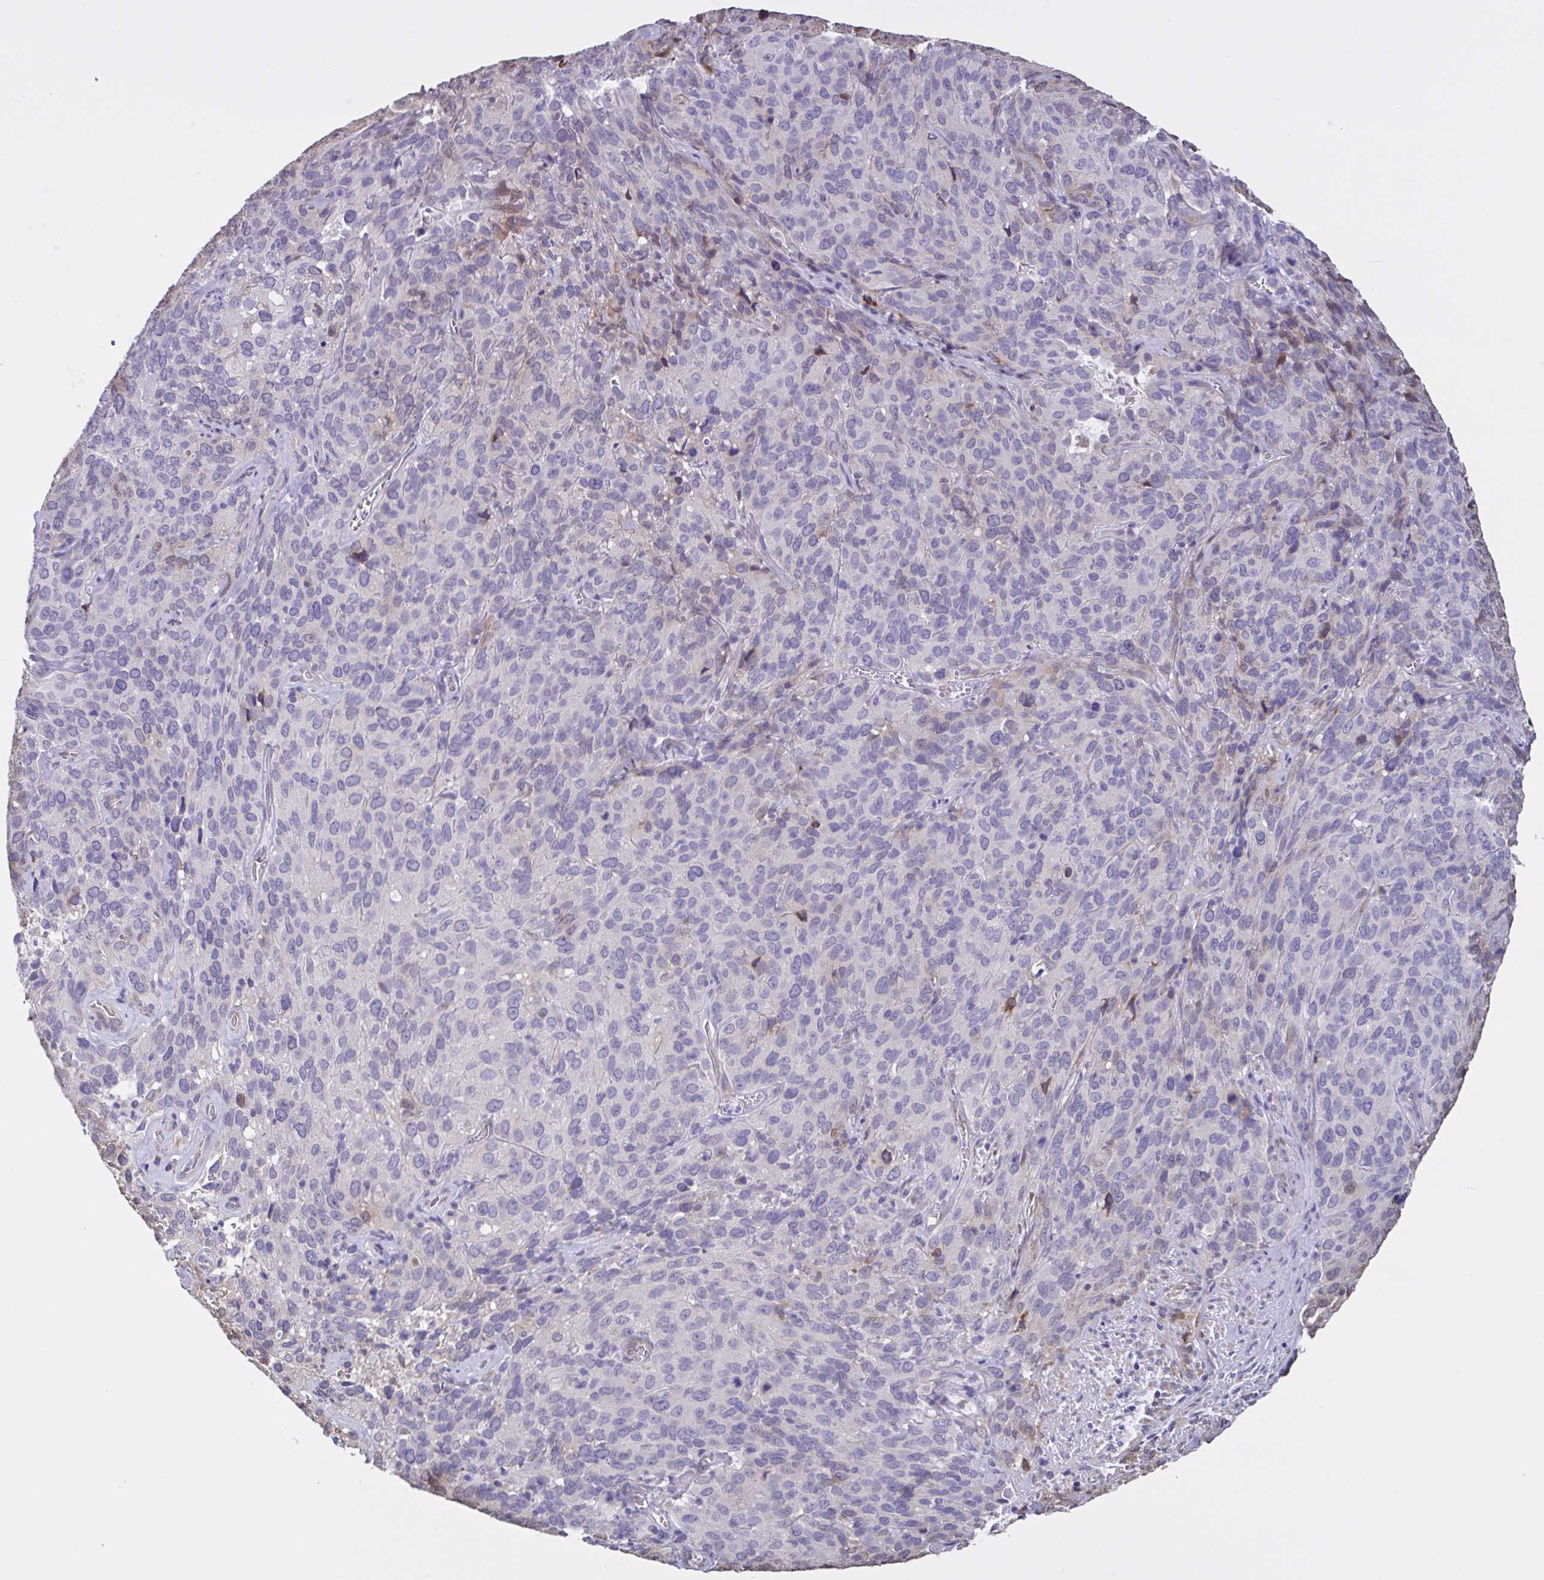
{"staining": {"intensity": "negative", "quantity": "none", "location": "none"}, "tissue": "cervical cancer", "cell_type": "Tumor cells", "image_type": "cancer", "snomed": [{"axis": "morphology", "description": "Squamous cell carcinoma, NOS"}, {"axis": "topography", "description": "Cervix"}], "caption": "This micrograph is of cervical cancer (squamous cell carcinoma) stained with immunohistochemistry to label a protein in brown with the nuclei are counter-stained blue. There is no expression in tumor cells.", "gene": "MRGPRX2", "patient": {"sex": "female", "age": 51}}